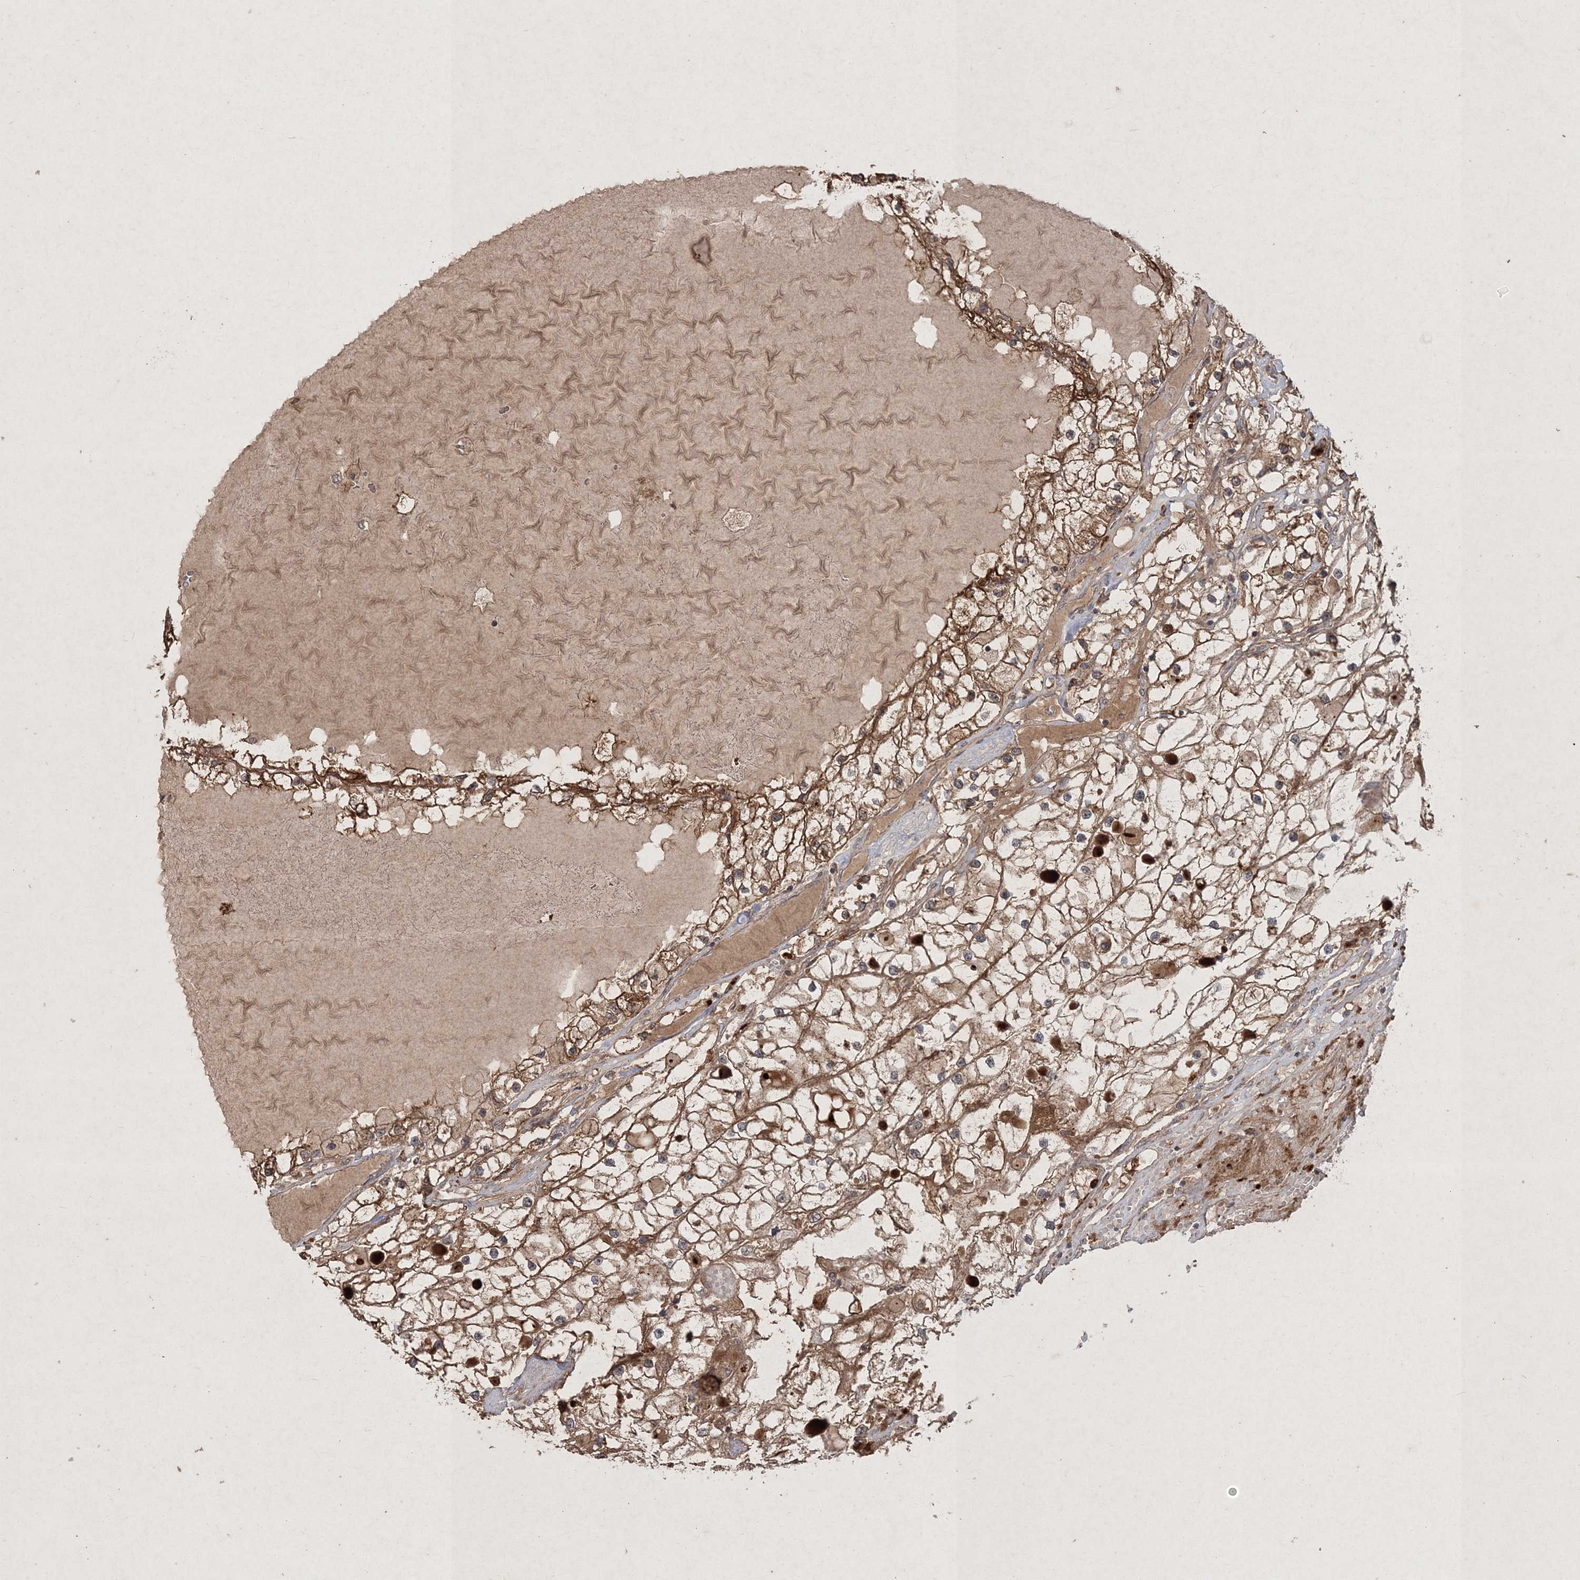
{"staining": {"intensity": "moderate", "quantity": ">75%", "location": "cytoplasmic/membranous"}, "tissue": "renal cancer", "cell_type": "Tumor cells", "image_type": "cancer", "snomed": [{"axis": "morphology", "description": "Adenocarcinoma, NOS"}, {"axis": "topography", "description": "Kidney"}], "caption": "Human adenocarcinoma (renal) stained with a protein marker reveals moderate staining in tumor cells.", "gene": "SPRY1", "patient": {"sex": "male", "age": 68}}